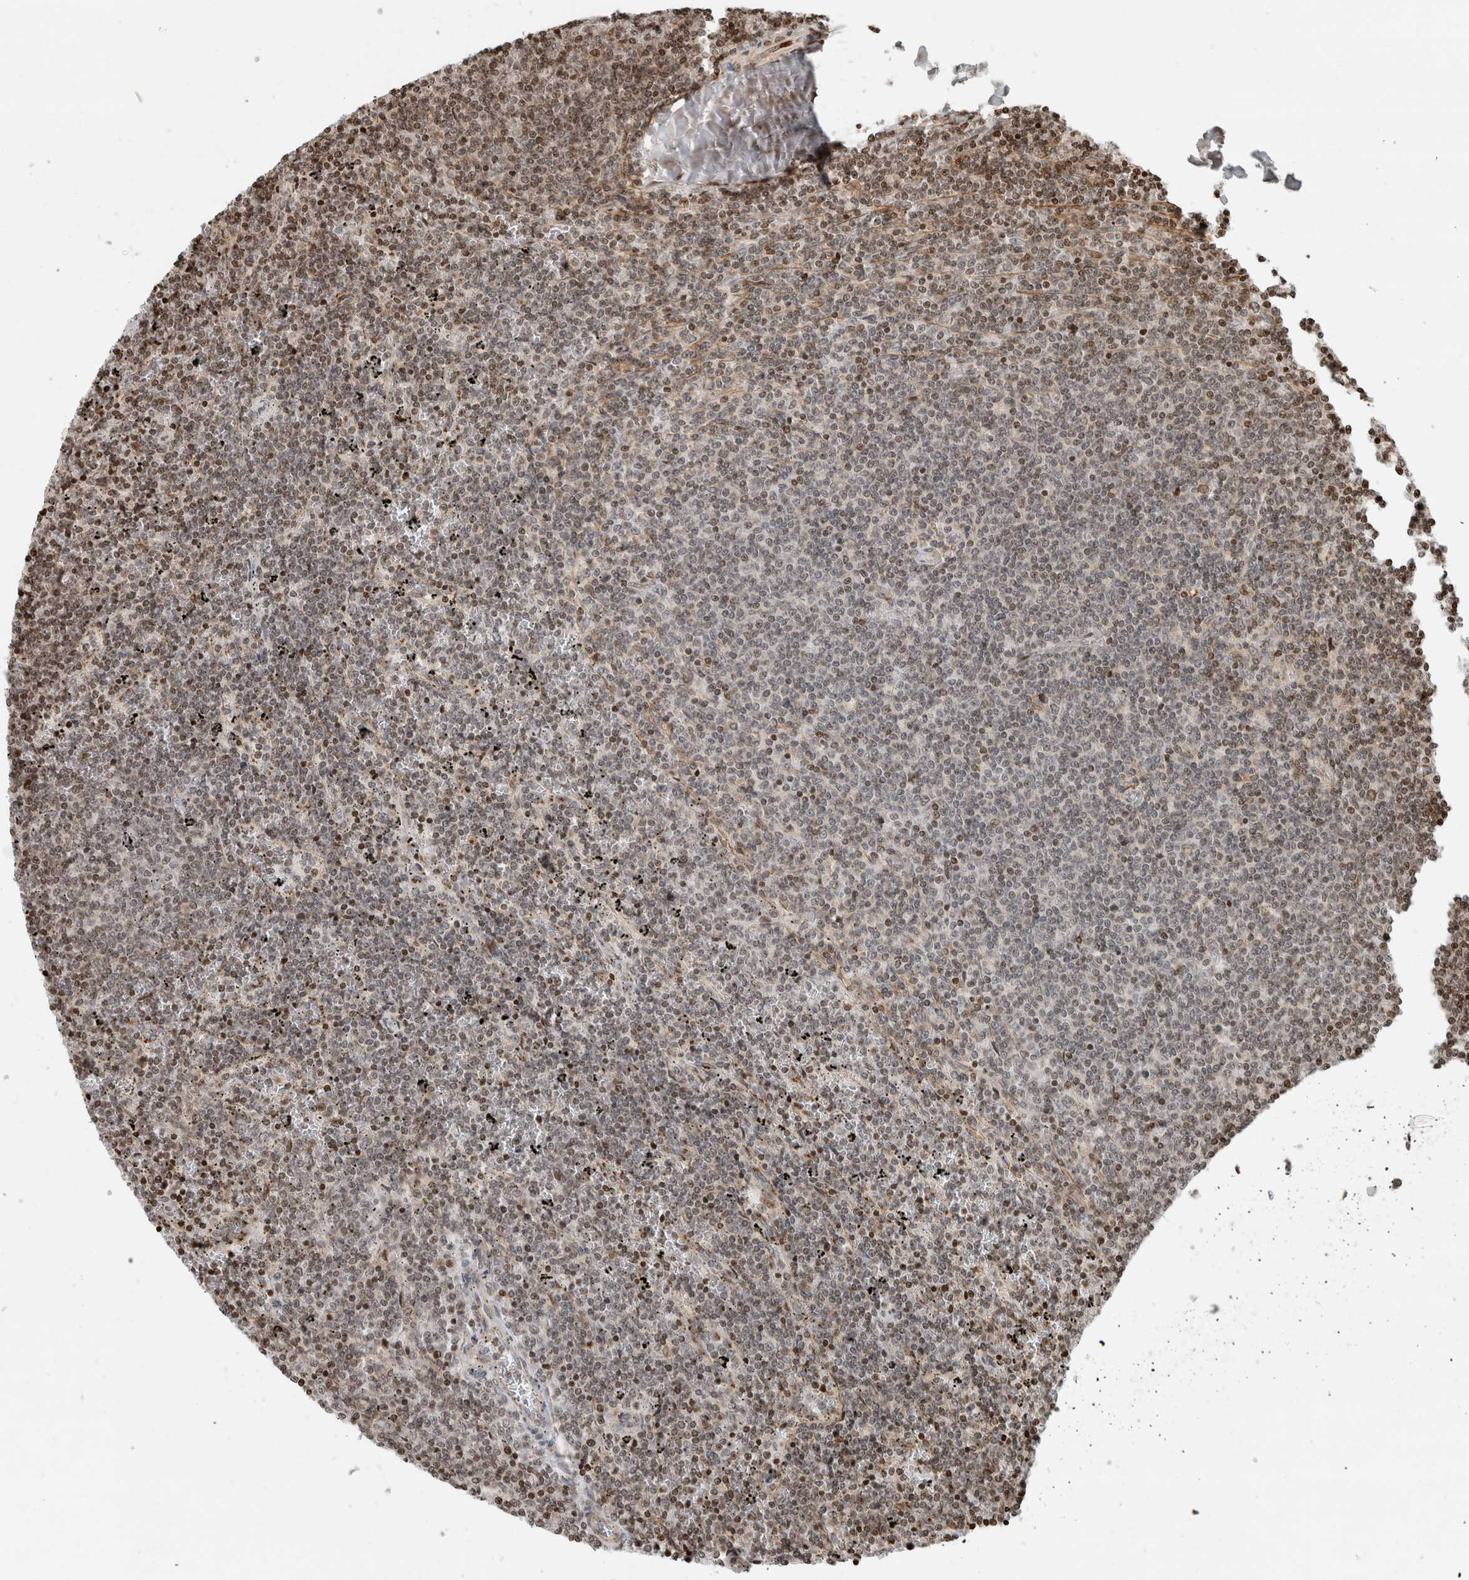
{"staining": {"intensity": "weak", "quantity": "25%-75%", "location": "nuclear"}, "tissue": "lymphoma", "cell_type": "Tumor cells", "image_type": "cancer", "snomed": [{"axis": "morphology", "description": "Malignant lymphoma, non-Hodgkin's type, Low grade"}, {"axis": "topography", "description": "Spleen"}], "caption": "Immunohistochemistry micrograph of neoplastic tissue: human malignant lymphoma, non-Hodgkin's type (low-grade) stained using immunohistochemistry exhibits low levels of weak protein expression localized specifically in the nuclear of tumor cells, appearing as a nuclear brown color.", "gene": "GINS4", "patient": {"sex": "female", "age": 50}}